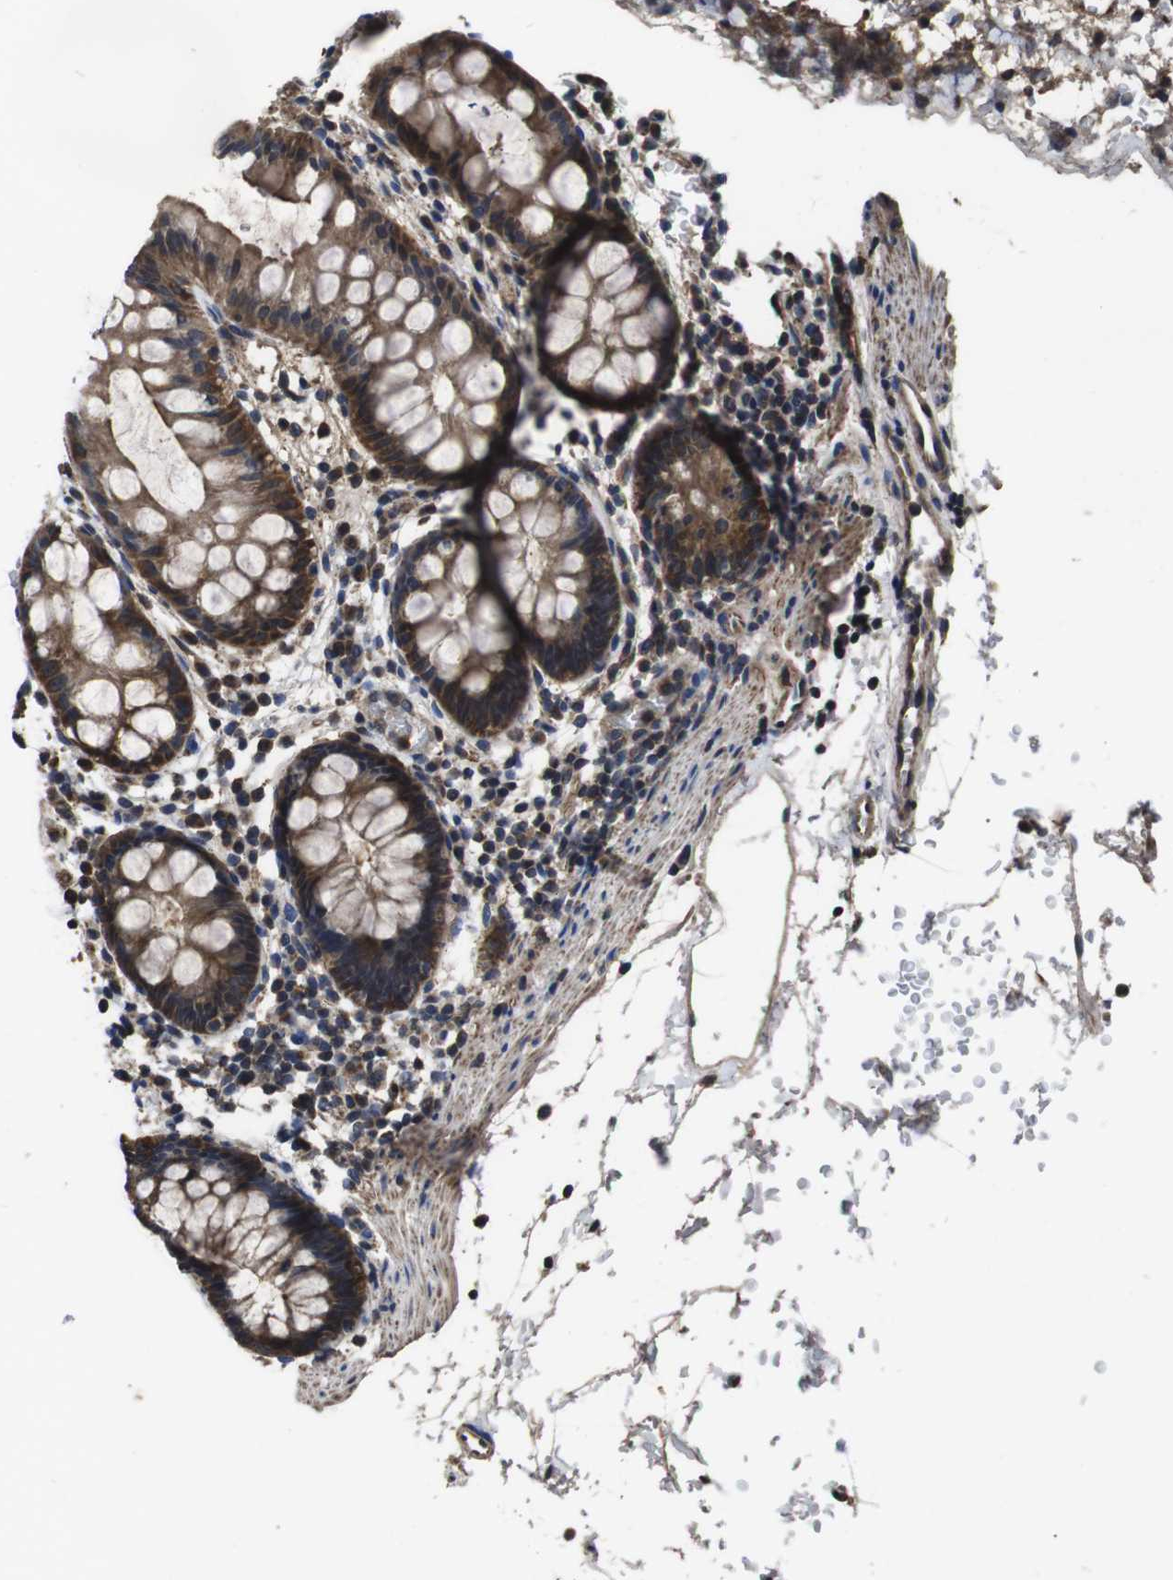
{"staining": {"intensity": "moderate", "quantity": ">75%", "location": "cytoplasmic/membranous"}, "tissue": "rectum", "cell_type": "Glandular cells", "image_type": "normal", "snomed": [{"axis": "morphology", "description": "Normal tissue, NOS"}, {"axis": "topography", "description": "Rectum"}], "caption": "IHC image of normal rectum: human rectum stained using immunohistochemistry (IHC) reveals medium levels of moderate protein expression localized specifically in the cytoplasmic/membranous of glandular cells, appearing as a cytoplasmic/membranous brown color.", "gene": "CXCL11", "patient": {"sex": "female", "age": 24}}